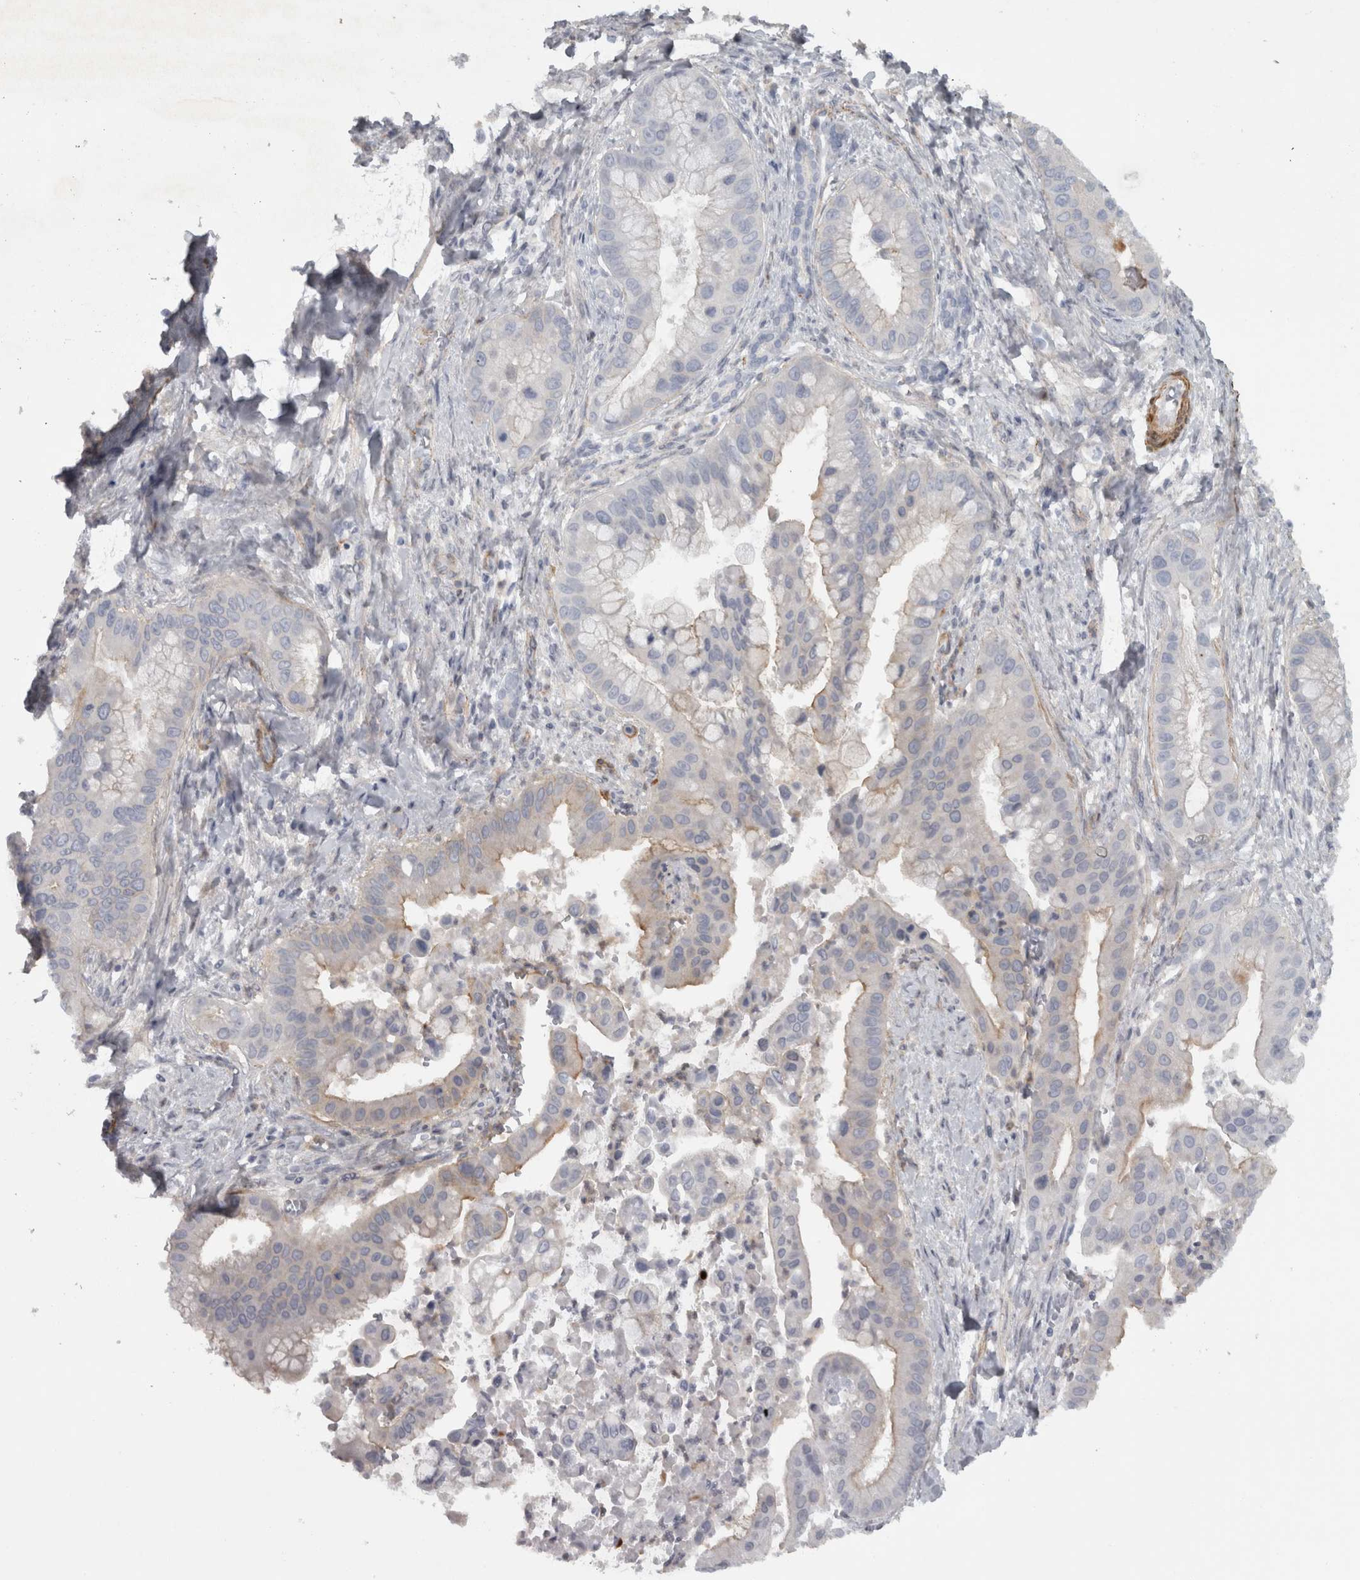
{"staining": {"intensity": "weak", "quantity": "<25%", "location": "cytoplasmic/membranous"}, "tissue": "liver cancer", "cell_type": "Tumor cells", "image_type": "cancer", "snomed": [{"axis": "morphology", "description": "Cholangiocarcinoma"}, {"axis": "topography", "description": "Liver"}], "caption": "This image is of liver cholangiocarcinoma stained with immunohistochemistry (IHC) to label a protein in brown with the nuclei are counter-stained blue. There is no positivity in tumor cells. The staining was performed using DAB to visualize the protein expression in brown, while the nuclei were stained in blue with hematoxylin (Magnification: 20x).", "gene": "PPP1R12B", "patient": {"sex": "female", "age": 54}}